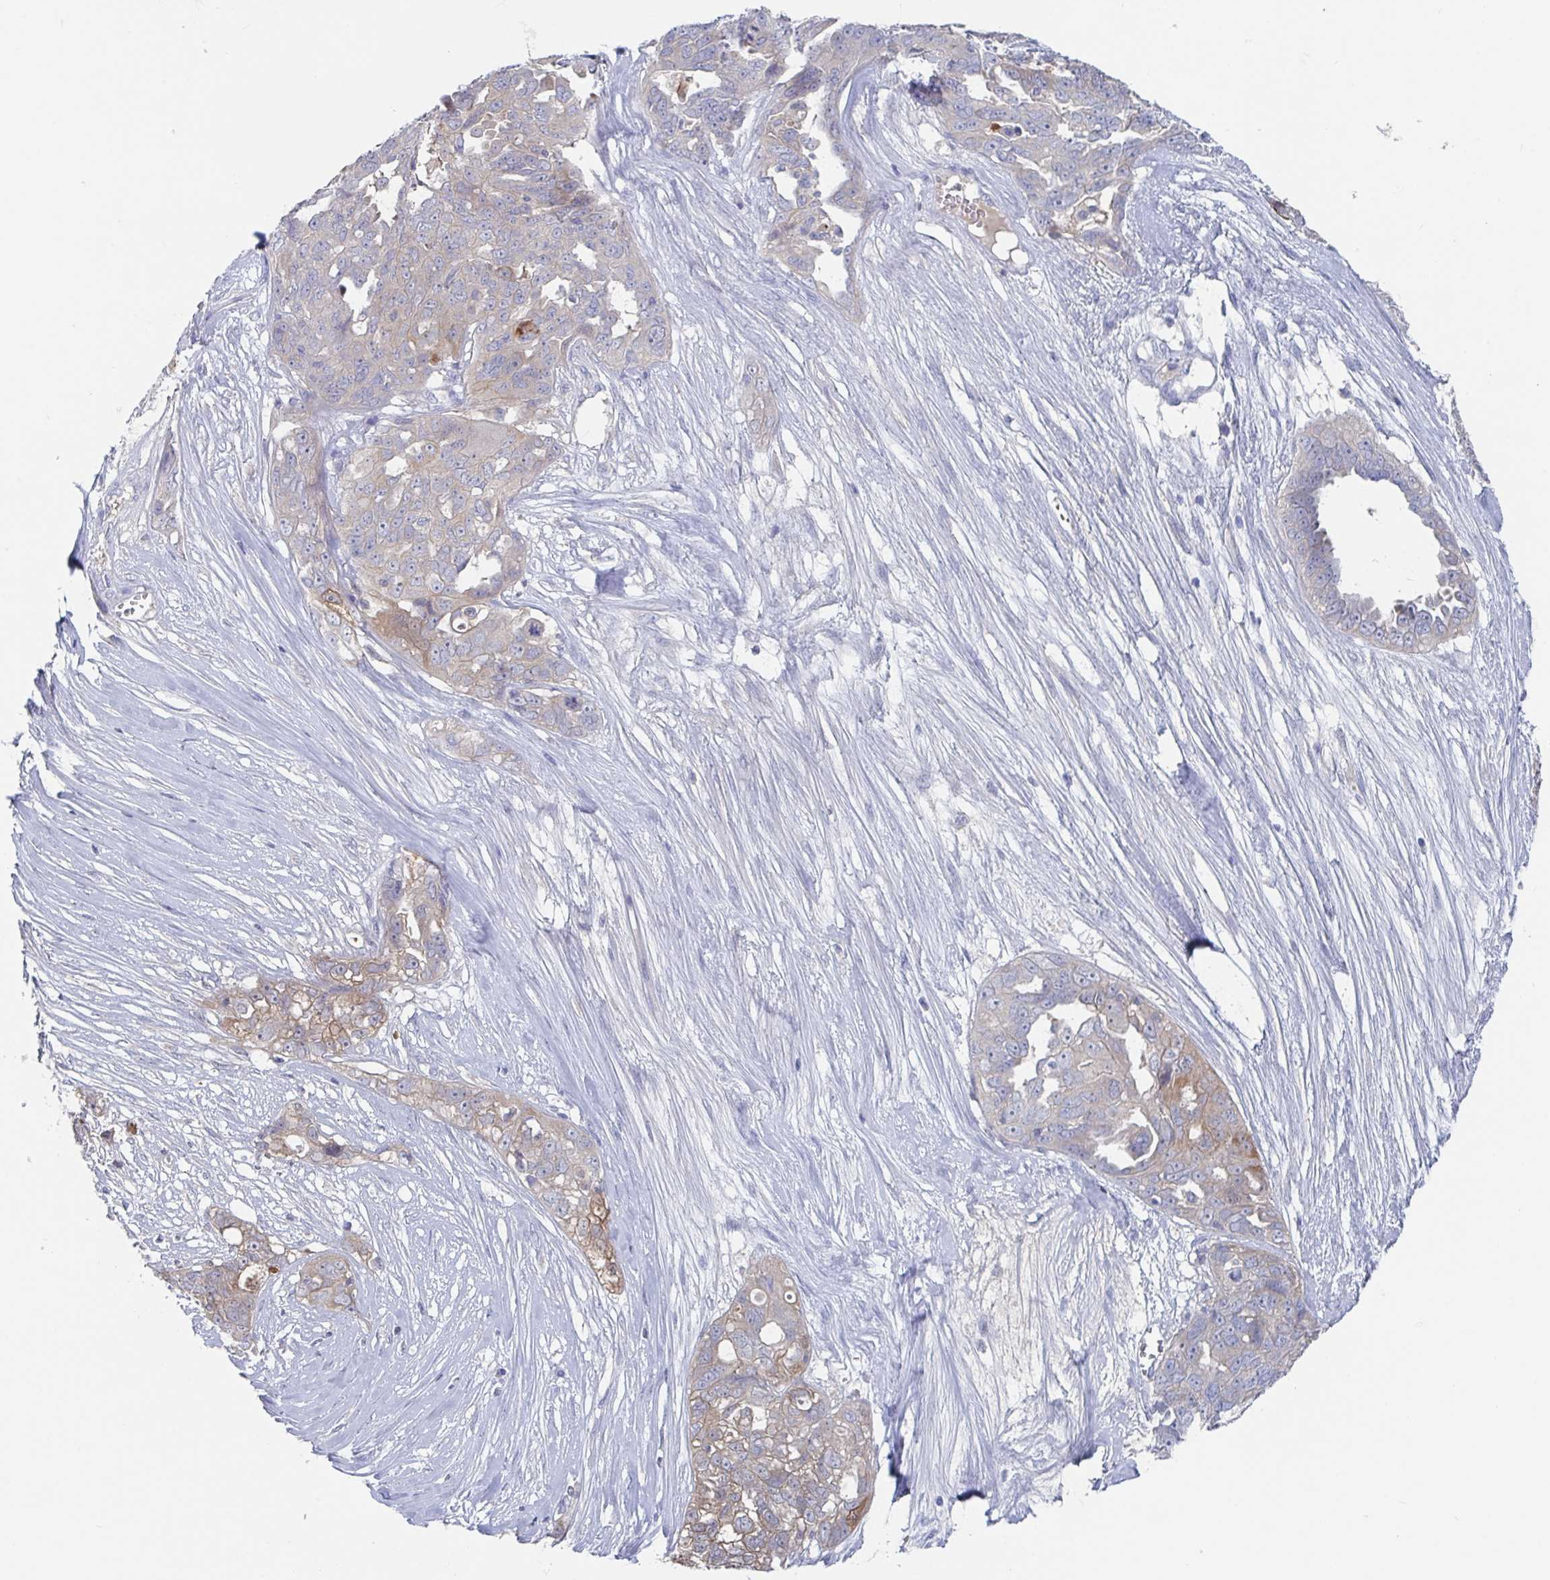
{"staining": {"intensity": "weak", "quantity": "<25%", "location": "cytoplasmic/membranous"}, "tissue": "ovarian cancer", "cell_type": "Tumor cells", "image_type": "cancer", "snomed": [{"axis": "morphology", "description": "Carcinoma, endometroid"}, {"axis": "topography", "description": "Ovary"}], "caption": "IHC photomicrograph of neoplastic tissue: ovarian cancer (endometroid carcinoma) stained with DAB displays no significant protein expression in tumor cells.", "gene": "GPR148", "patient": {"sex": "female", "age": 70}}